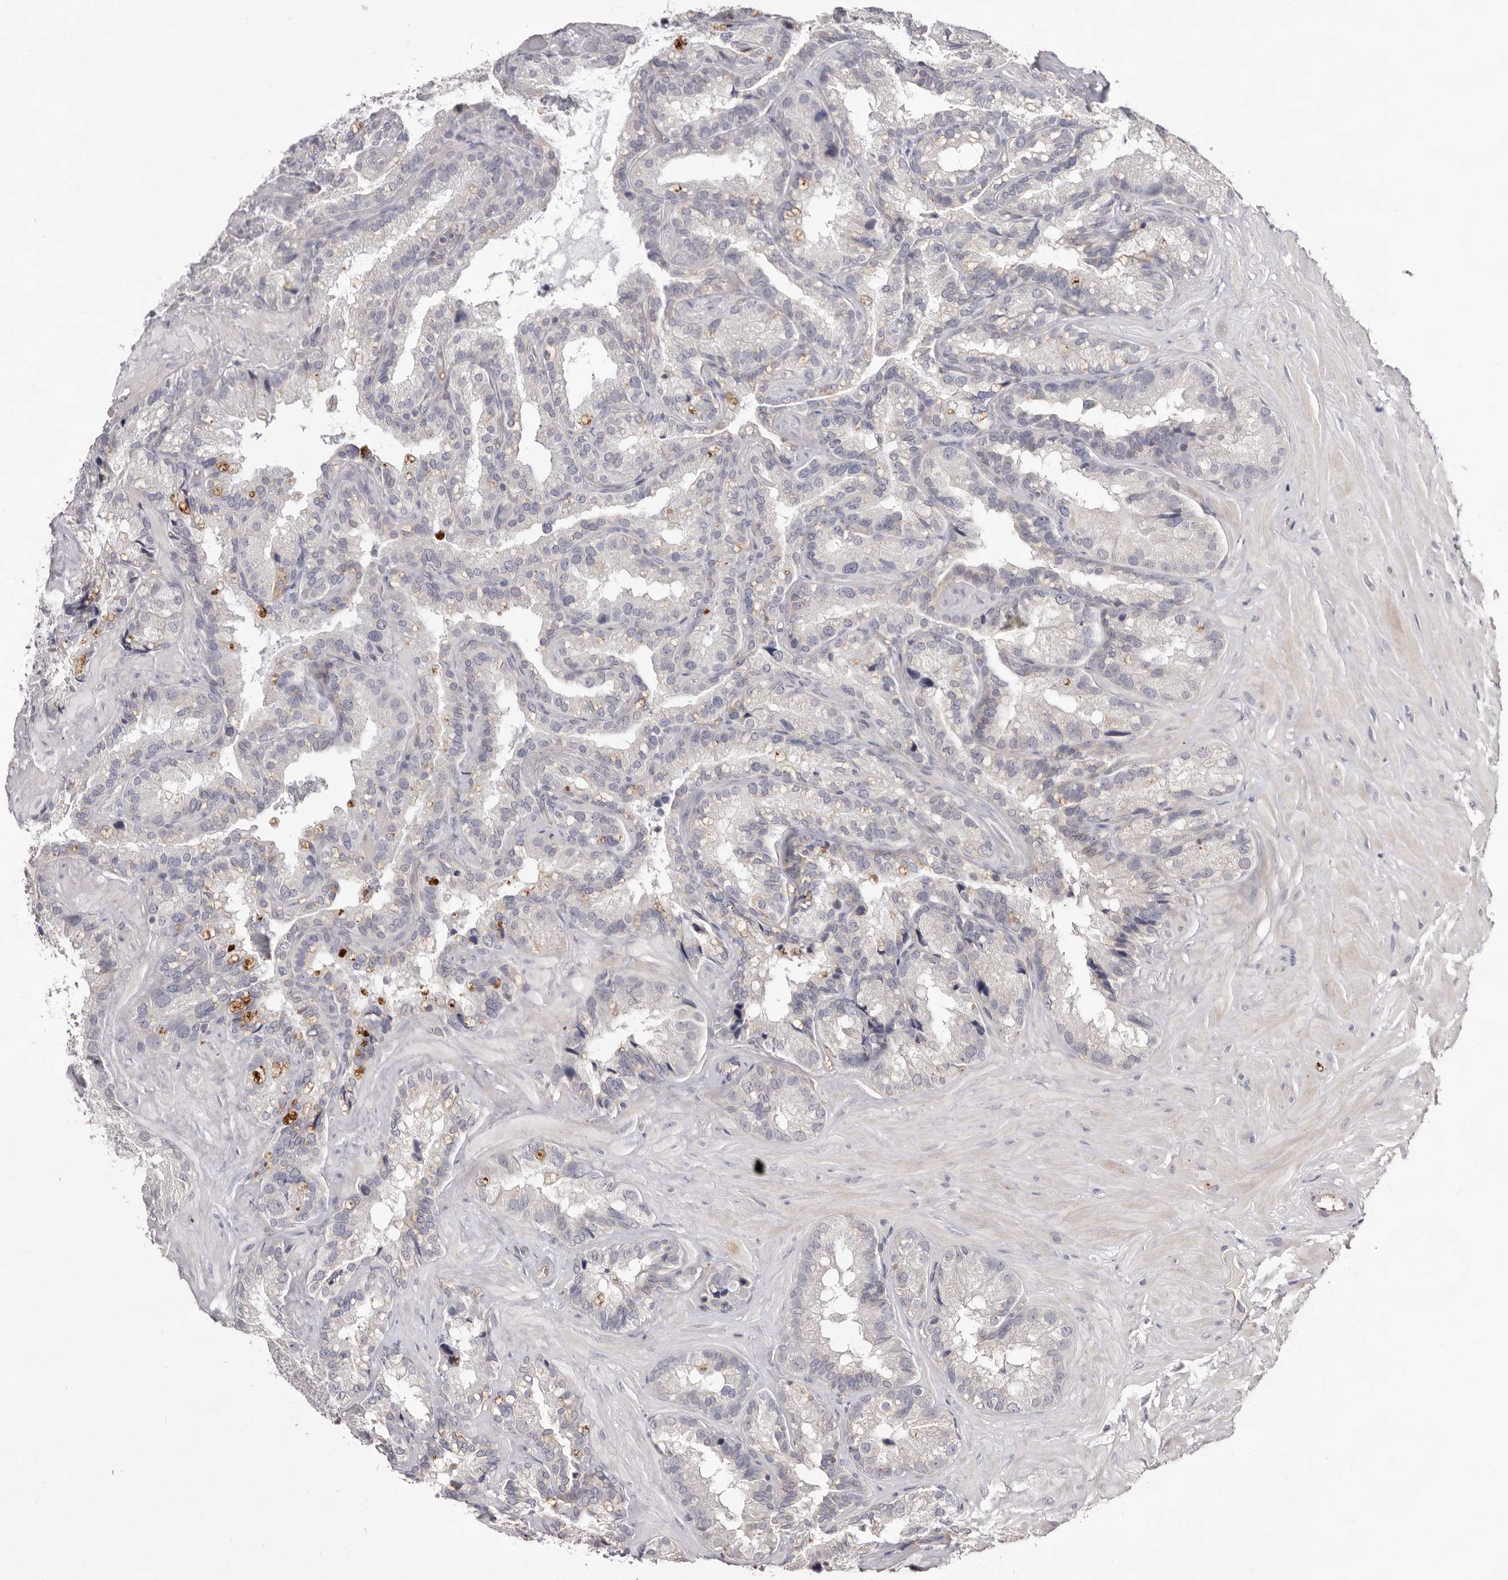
{"staining": {"intensity": "moderate", "quantity": "<25%", "location": "cytoplasmic/membranous"}, "tissue": "seminal vesicle", "cell_type": "Glandular cells", "image_type": "normal", "snomed": [{"axis": "morphology", "description": "Normal tissue, NOS"}, {"axis": "topography", "description": "Prostate"}, {"axis": "topography", "description": "Seminal veicle"}], "caption": "Brown immunohistochemical staining in unremarkable human seminal vesicle reveals moderate cytoplasmic/membranous expression in about <25% of glandular cells.", "gene": "MMACHC", "patient": {"sex": "male", "age": 68}}